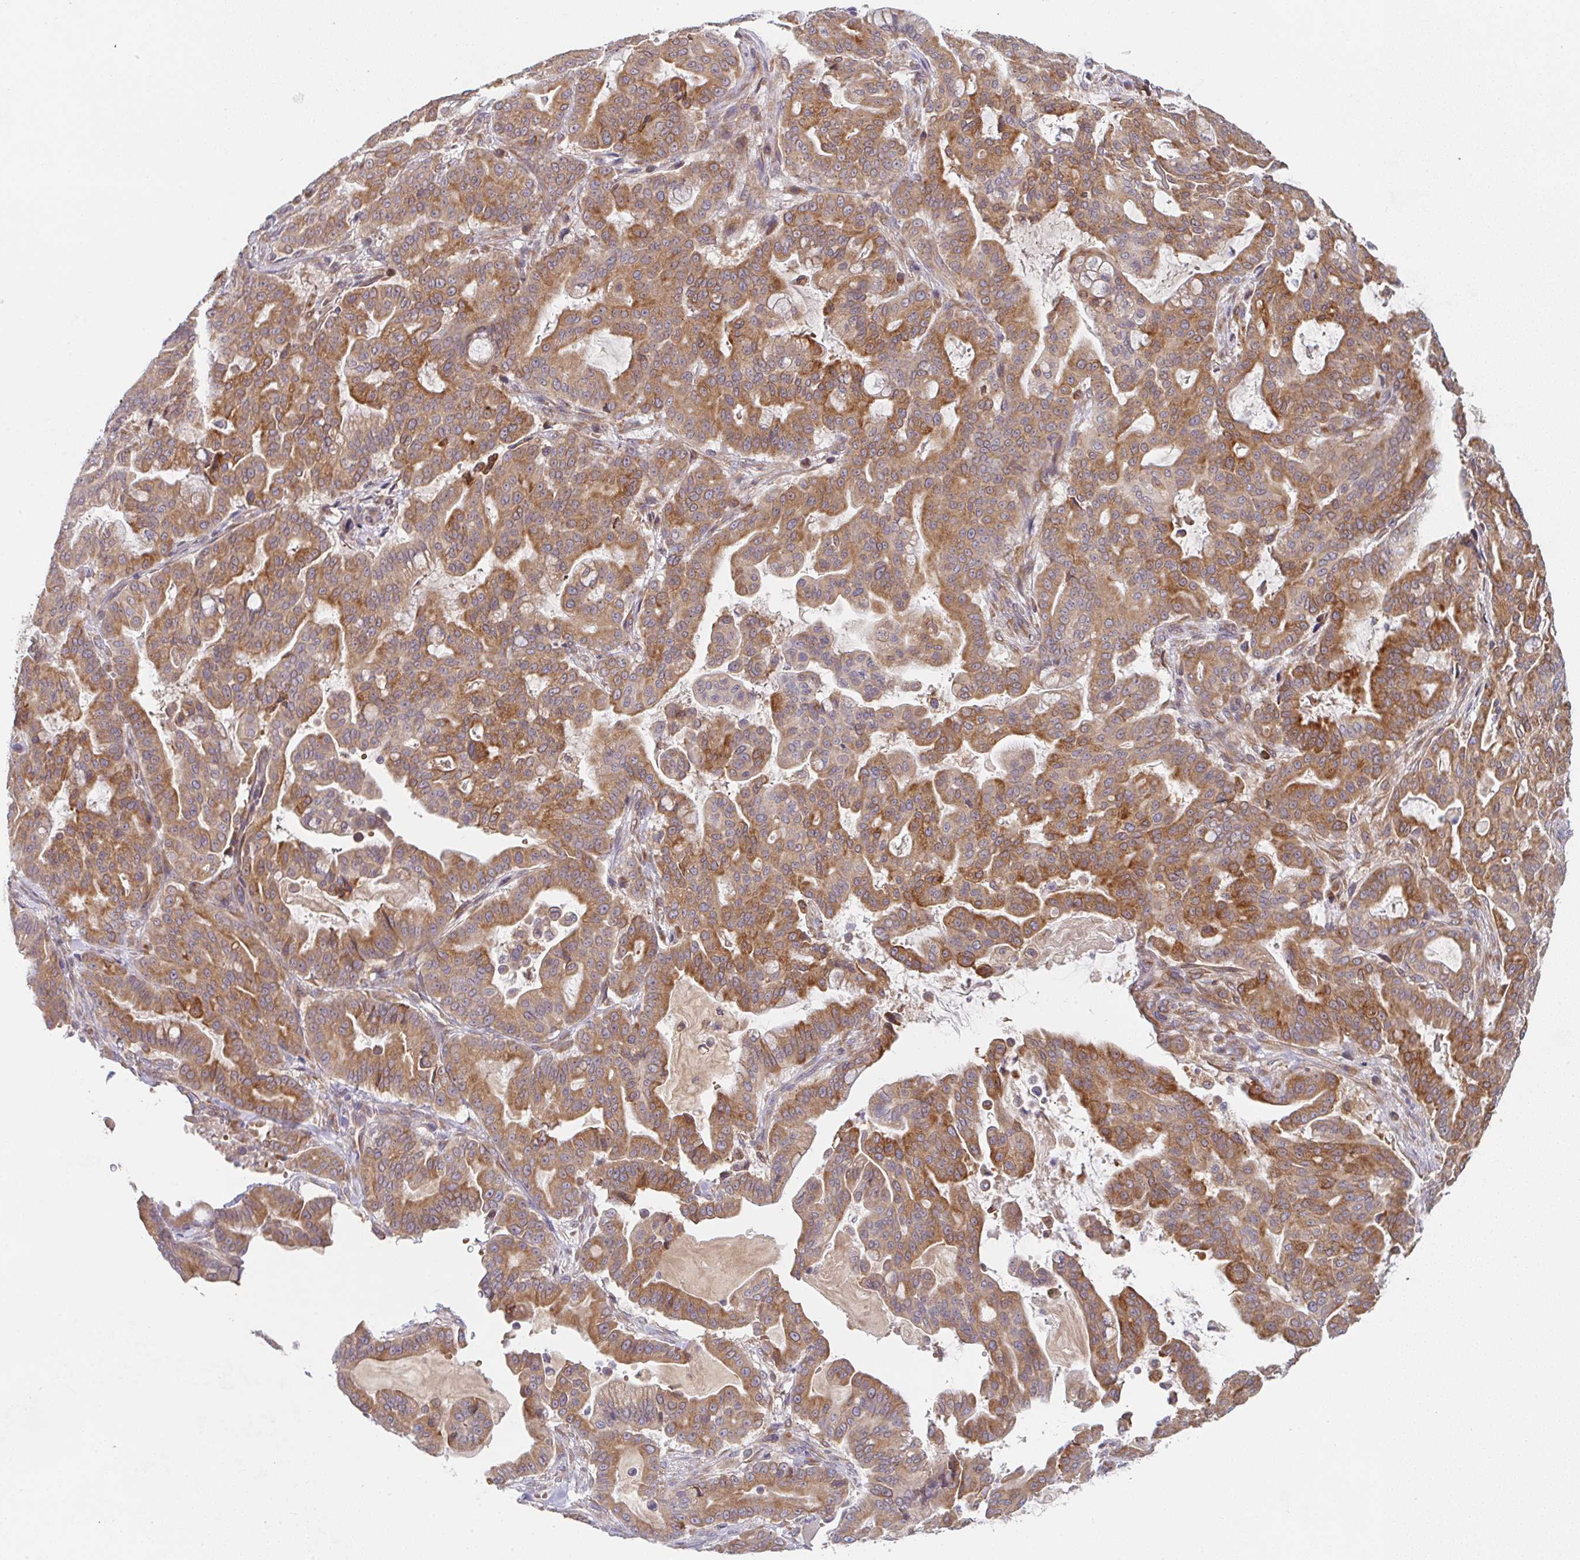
{"staining": {"intensity": "strong", "quantity": ">75%", "location": "cytoplasmic/membranous"}, "tissue": "pancreatic cancer", "cell_type": "Tumor cells", "image_type": "cancer", "snomed": [{"axis": "morphology", "description": "Adenocarcinoma, NOS"}, {"axis": "topography", "description": "Pancreas"}], "caption": "The photomicrograph displays a brown stain indicating the presence of a protein in the cytoplasmic/membranous of tumor cells in adenocarcinoma (pancreatic). (Stains: DAB in brown, nuclei in blue, Microscopy: brightfield microscopy at high magnification).", "gene": "DERL2", "patient": {"sex": "male", "age": 63}}